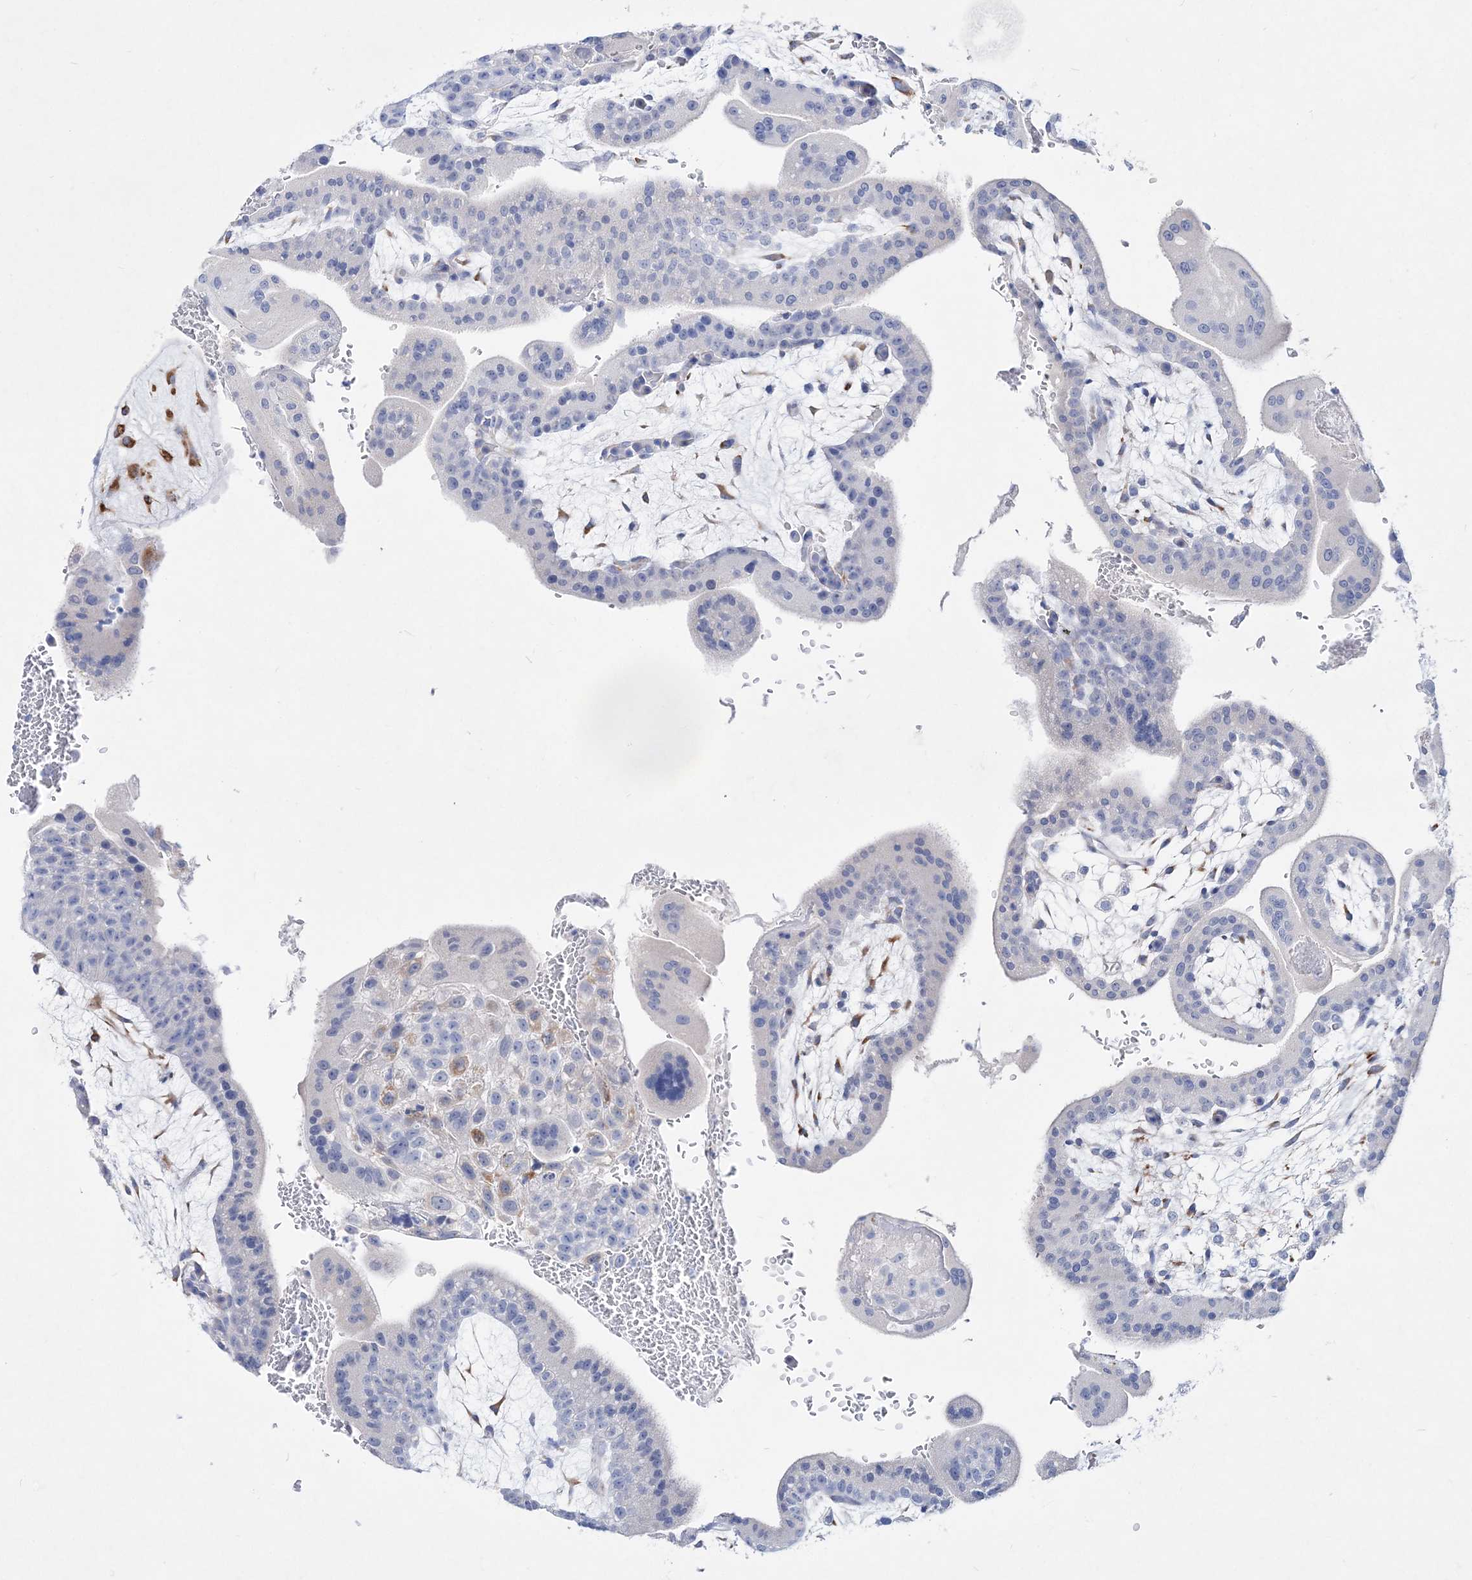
{"staining": {"intensity": "negative", "quantity": "none", "location": "none"}, "tissue": "placenta", "cell_type": "Trophoblastic cells", "image_type": "normal", "snomed": [{"axis": "morphology", "description": "Normal tissue, NOS"}, {"axis": "topography", "description": "Placenta"}], "caption": "High power microscopy photomicrograph of an IHC image of benign placenta, revealing no significant positivity in trophoblastic cells.", "gene": "SPINK7", "patient": {"sex": "female", "age": 35}}